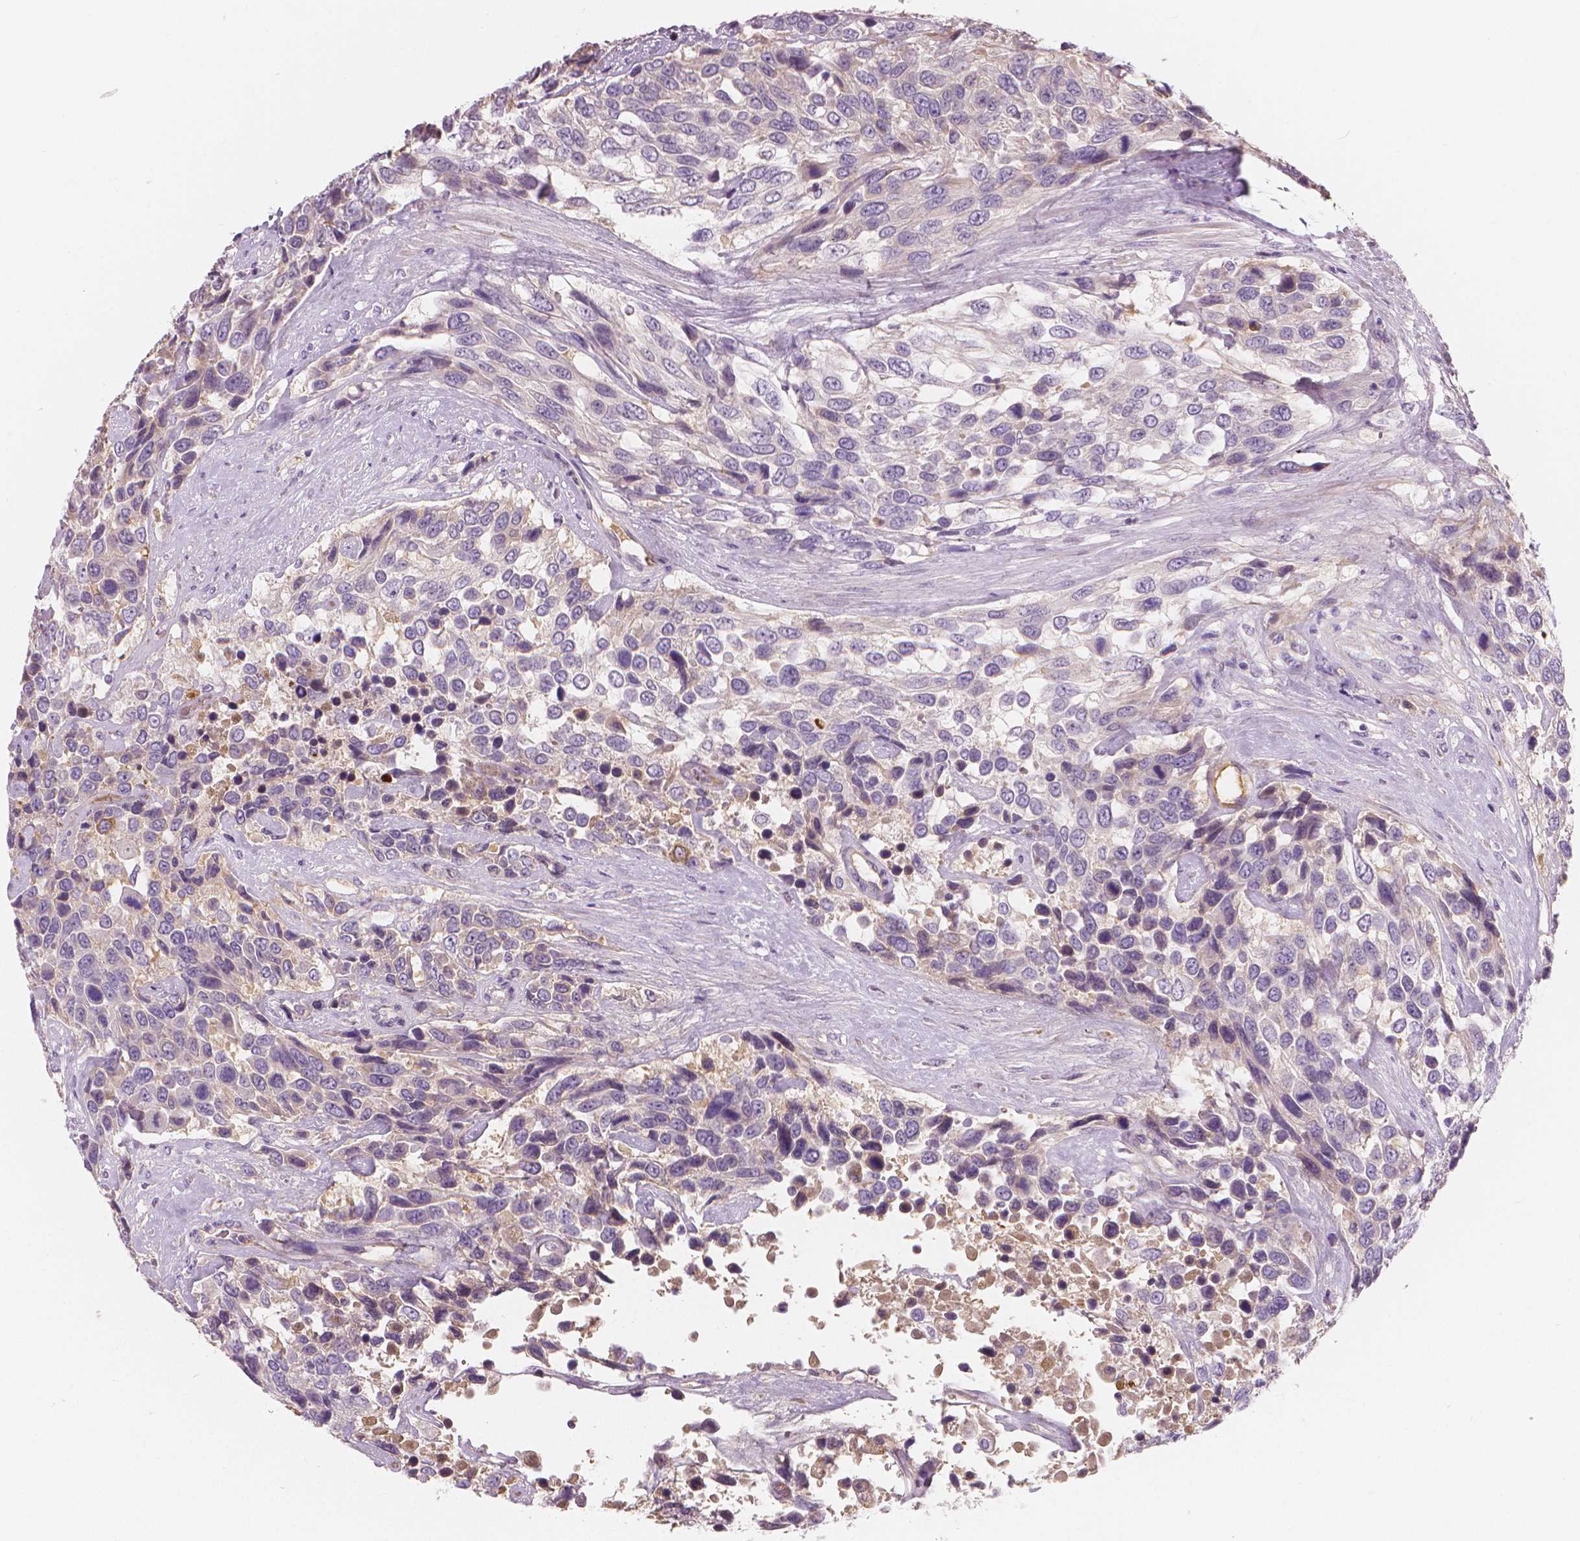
{"staining": {"intensity": "negative", "quantity": "none", "location": "none"}, "tissue": "urothelial cancer", "cell_type": "Tumor cells", "image_type": "cancer", "snomed": [{"axis": "morphology", "description": "Urothelial carcinoma, High grade"}, {"axis": "topography", "description": "Urinary bladder"}], "caption": "The immunohistochemistry micrograph has no significant staining in tumor cells of urothelial cancer tissue. (Stains: DAB (3,3'-diaminobenzidine) immunohistochemistry with hematoxylin counter stain, Microscopy: brightfield microscopy at high magnification).", "gene": "APOA4", "patient": {"sex": "female", "age": 70}}